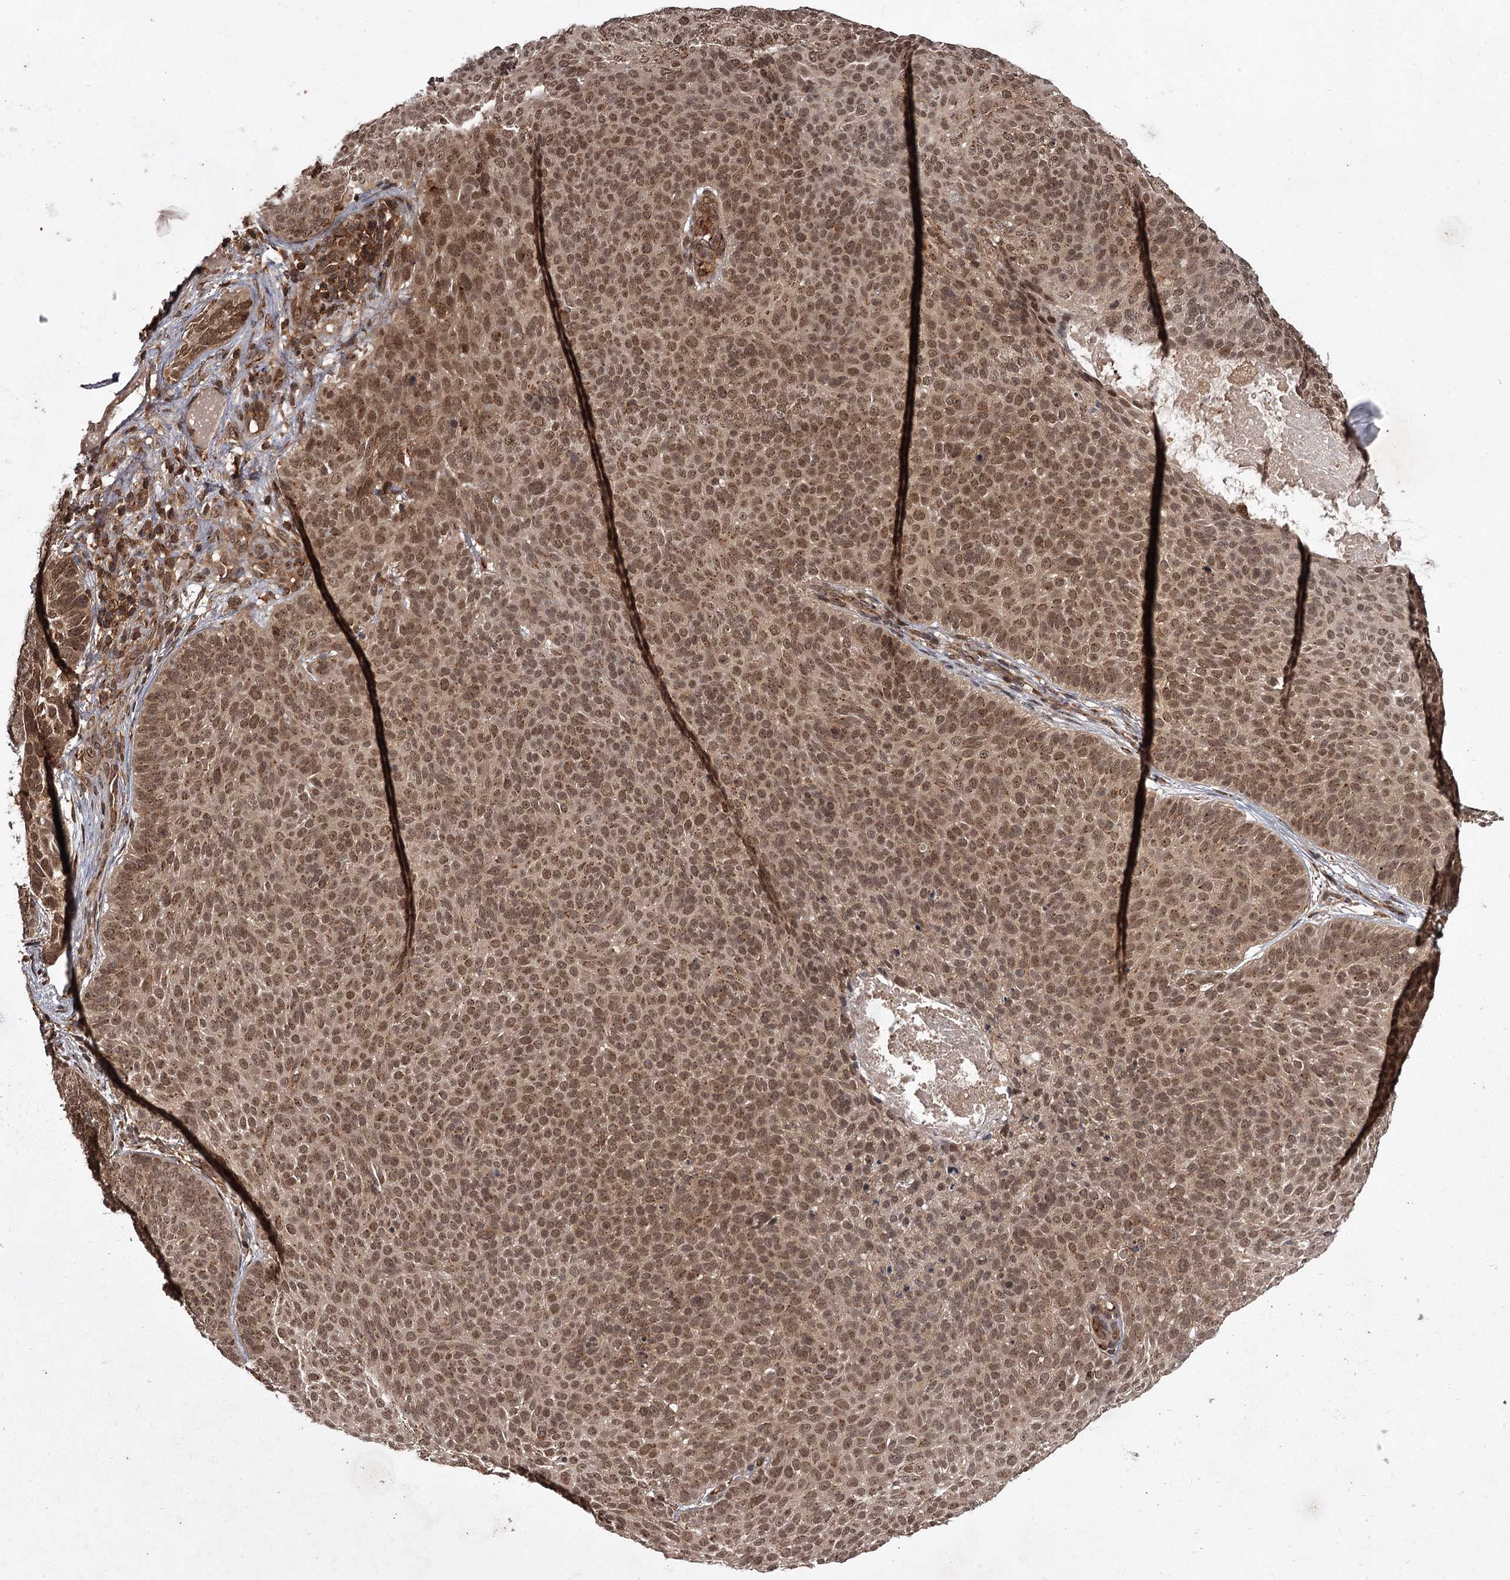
{"staining": {"intensity": "moderate", "quantity": ">75%", "location": "cytoplasmic/membranous,nuclear"}, "tissue": "skin cancer", "cell_type": "Tumor cells", "image_type": "cancer", "snomed": [{"axis": "morphology", "description": "Basal cell carcinoma"}, {"axis": "topography", "description": "Skin"}], "caption": "Immunohistochemical staining of skin cancer (basal cell carcinoma) shows medium levels of moderate cytoplasmic/membranous and nuclear protein positivity in approximately >75% of tumor cells. (Brightfield microscopy of DAB IHC at high magnification).", "gene": "TBC1D23", "patient": {"sex": "male", "age": 85}}